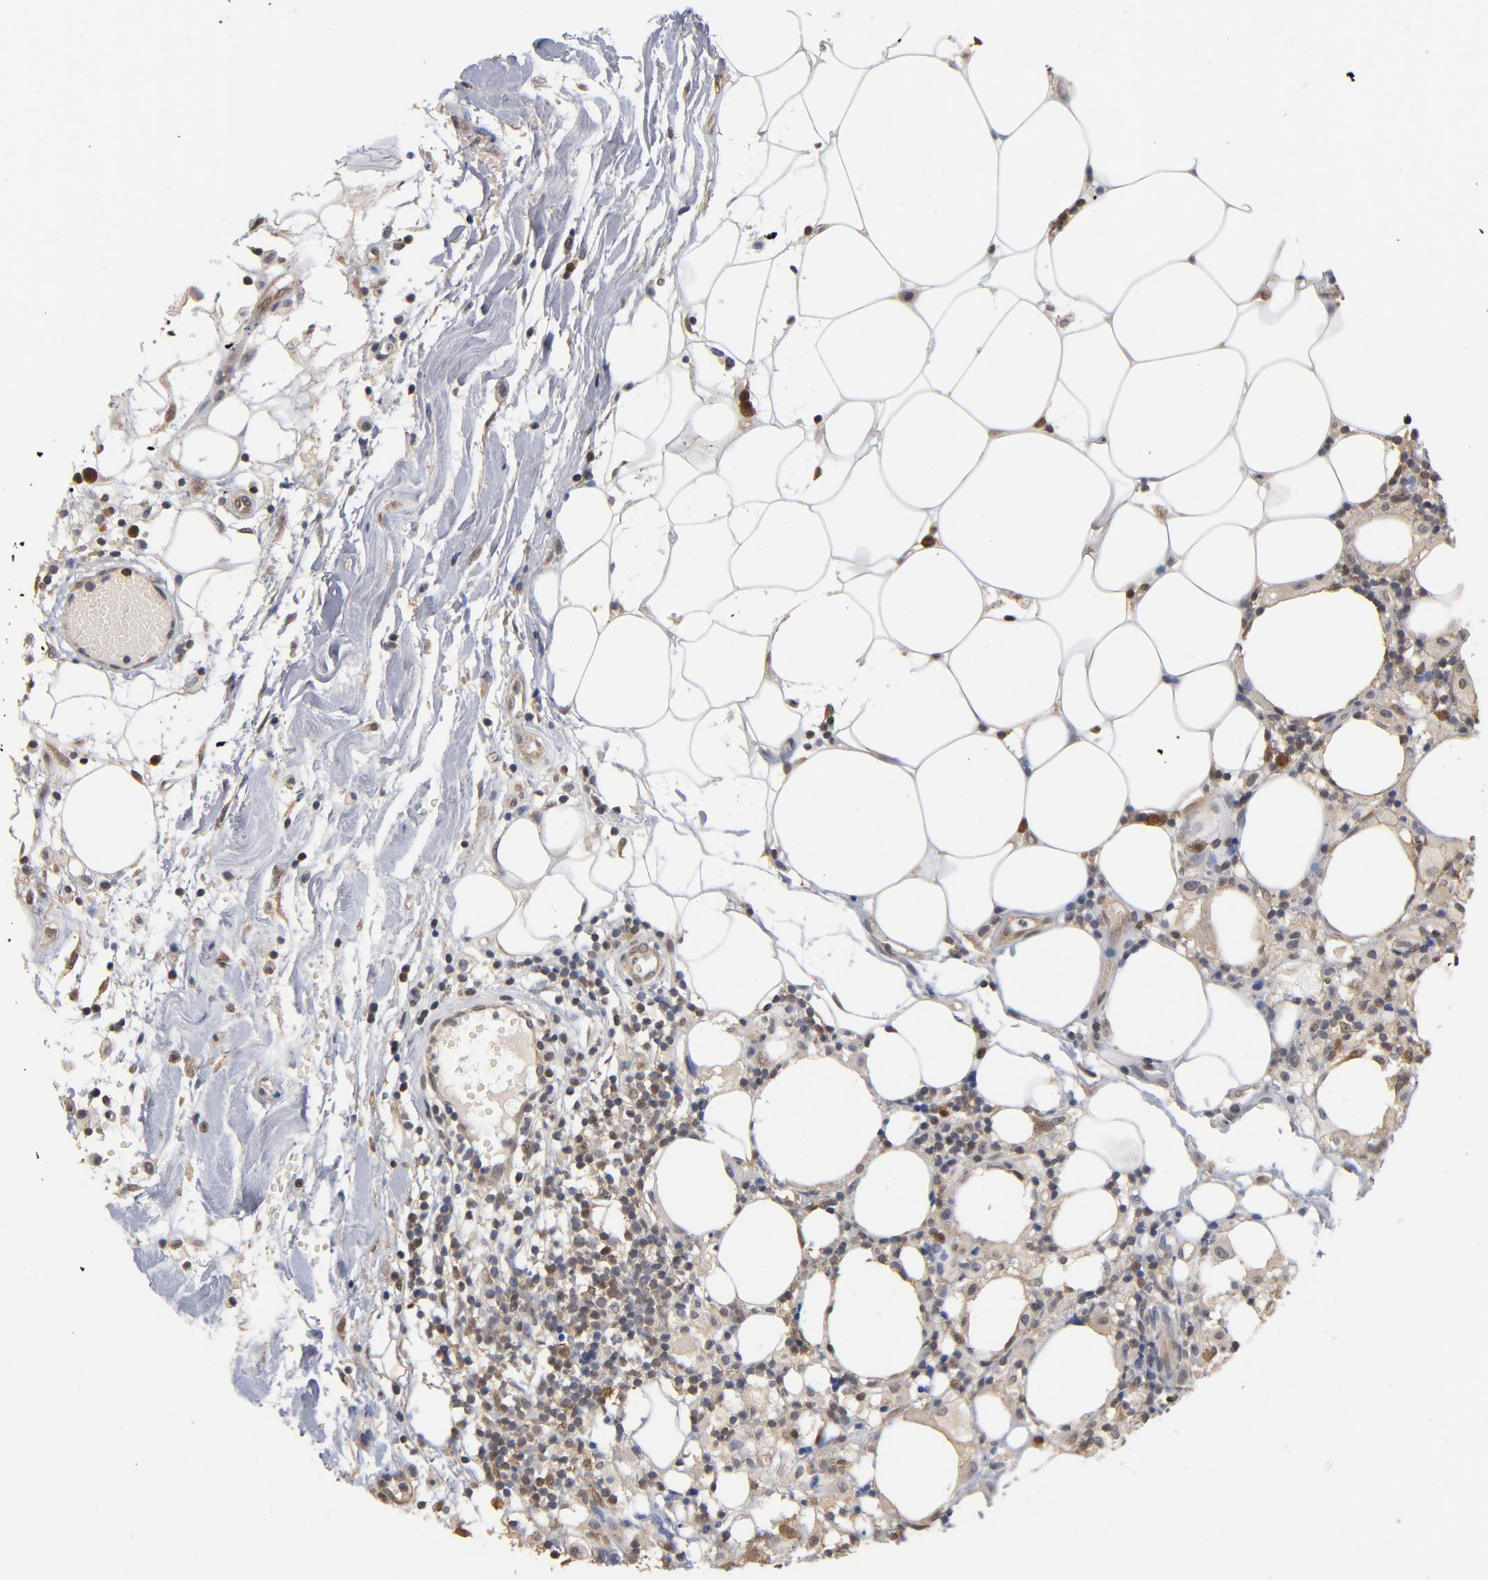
{"staining": {"intensity": "weak", "quantity": "25%-75%", "location": "cytoplasmic/membranous"}, "tissue": "thyroid cancer", "cell_type": "Tumor cells", "image_type": "cancer", "snomed": [{"axis": "morphology", "description": "Carcinoma, NOS"}, {"axis": "topography", "description": "Thyroid gland"}], "caption": "The photomicrograph displays a brown stain indicating the presence of a protein in the cytoplasmic/membranous of tumor cells in thyroid carcinoma. The protein of interest is shown in brown color, while the nuclei are stained blue.", "gene": "MIF", "patient": {"sex": "female", "age": 77}}